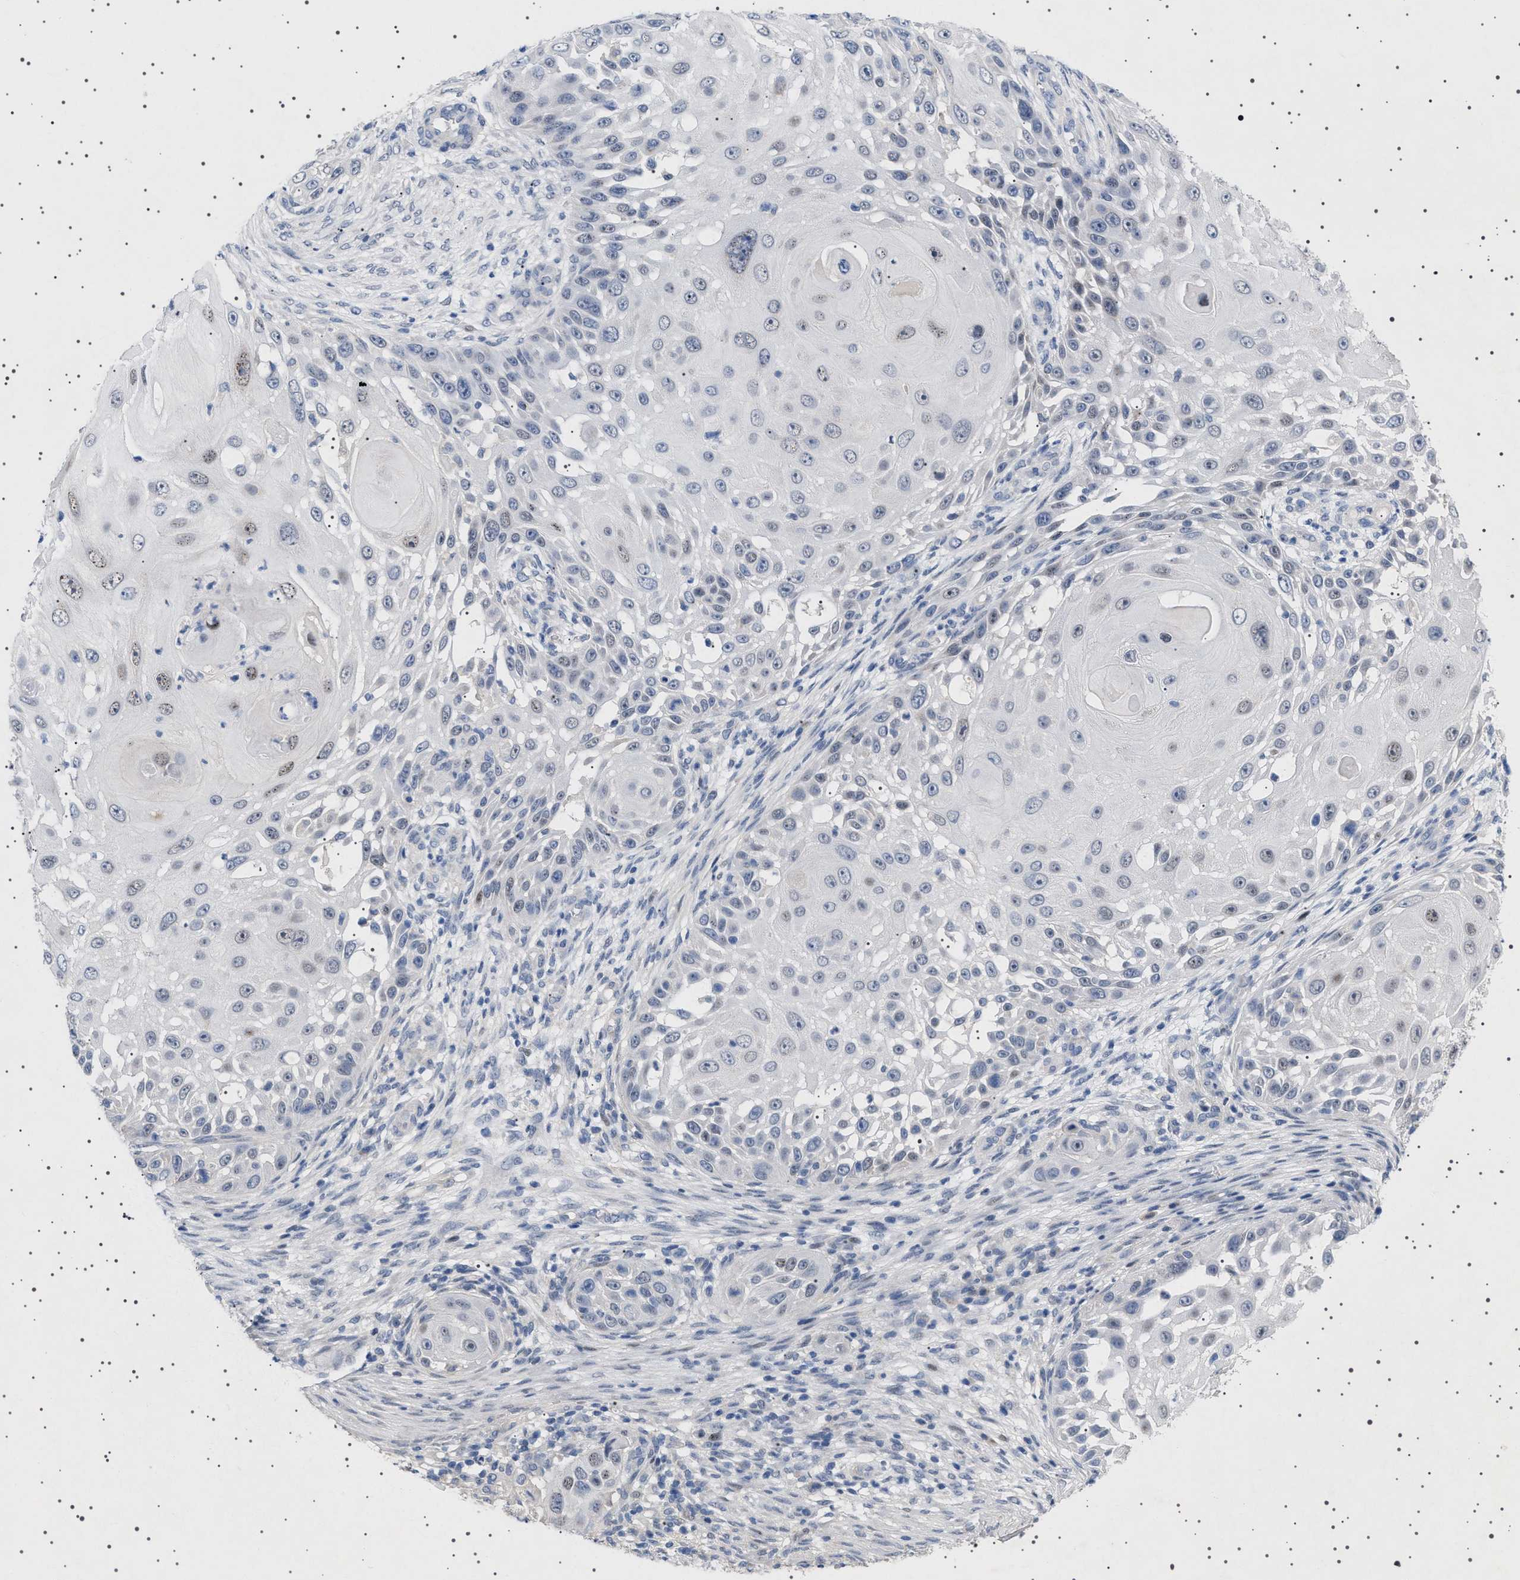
{"staining": {"intensity": "weak", "quantity": "<25%", "location": "nuclear"}, "tissue": "skin cancer", "cell_type": "Tumor cells", "image_type": "cancer", "snomed": [{"axis": "morphology", "description": "Squamous cell carcinoma, NOS"}, {"axis": "topography", "description": "Skin"}], "caption": "IHC photomicrograph of neoplastic tissue: human skin cancer (squamous cell carcinoma) stained with DAB (3,3'-diaminobenzidine) displays no significant protein staining in tumor cells. (Stains: DAB (3,3'-diaminobenzidine) immunohistochemistry (IHC) with hematoxylin counter stain, Microscopy: brightfield microscopy at high magnification).", "gene": "HTR1A", "patient": {"sex": "female", "age": 44}}